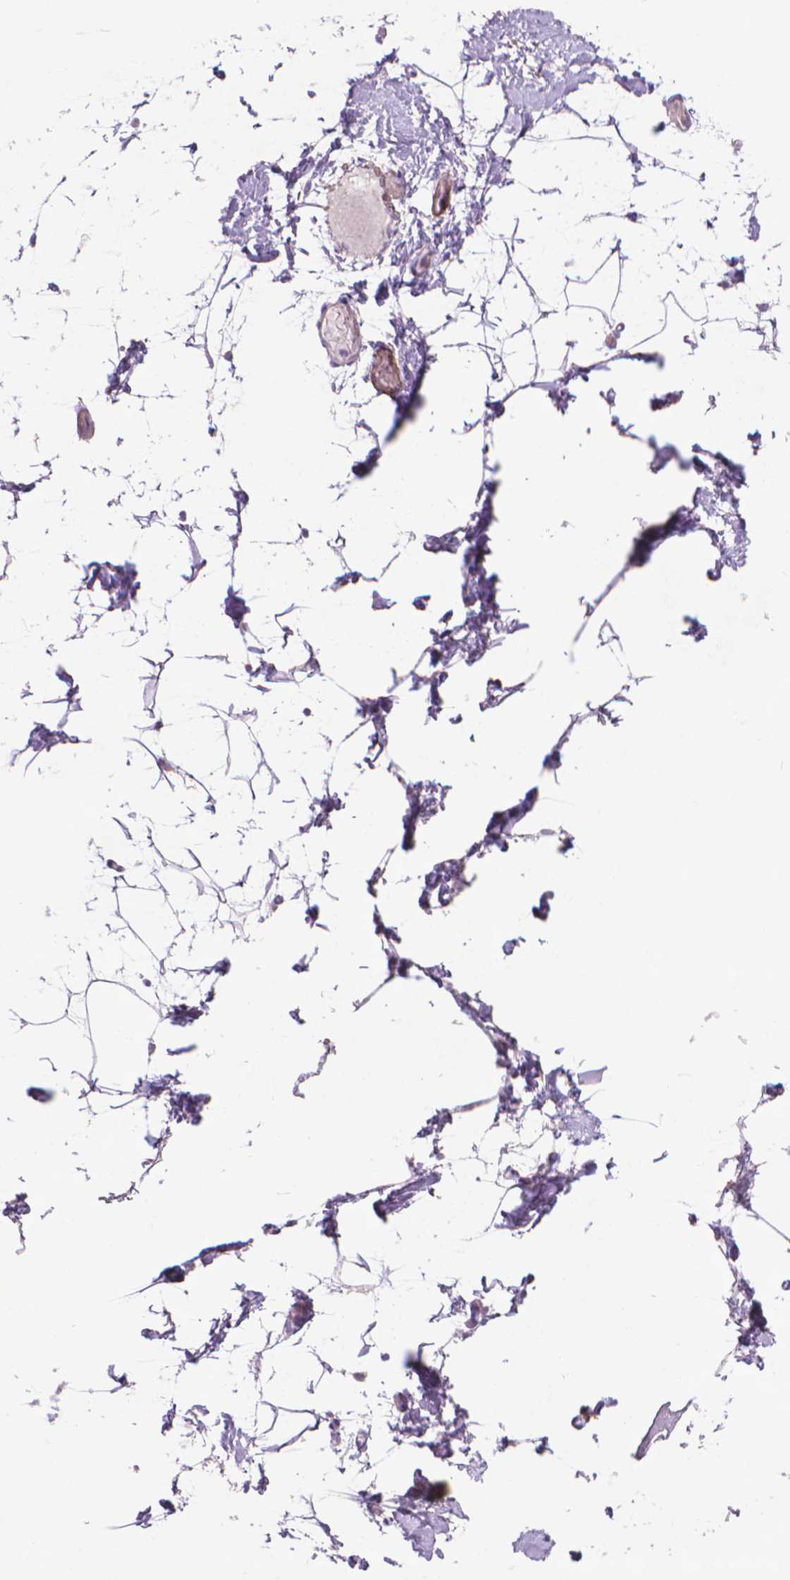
{"staining": {"intensity": "weak", "quantity": "<25%", "location": "cytoplasmic/membranous"}, "tissue": "adipose tissue", "cell_type": "Adipocytes", "image_type": "normal", "snomed": [{"axis": "morphology", "description": "Normal tissue, NOS"}, {"axis": "topography", "description": "Gallbladder"}, {"axis": "topography", "description": "Peripheral nerve tissue"}], "caption": "An image of adipose tissue stained for a protein reveals no brown staining in adipocytes. (Brightfield microscopy of DAB immunohistochemistry at high magnification).", "gene": "AQP10", "patient": {"sex": "female", "age": 45}}